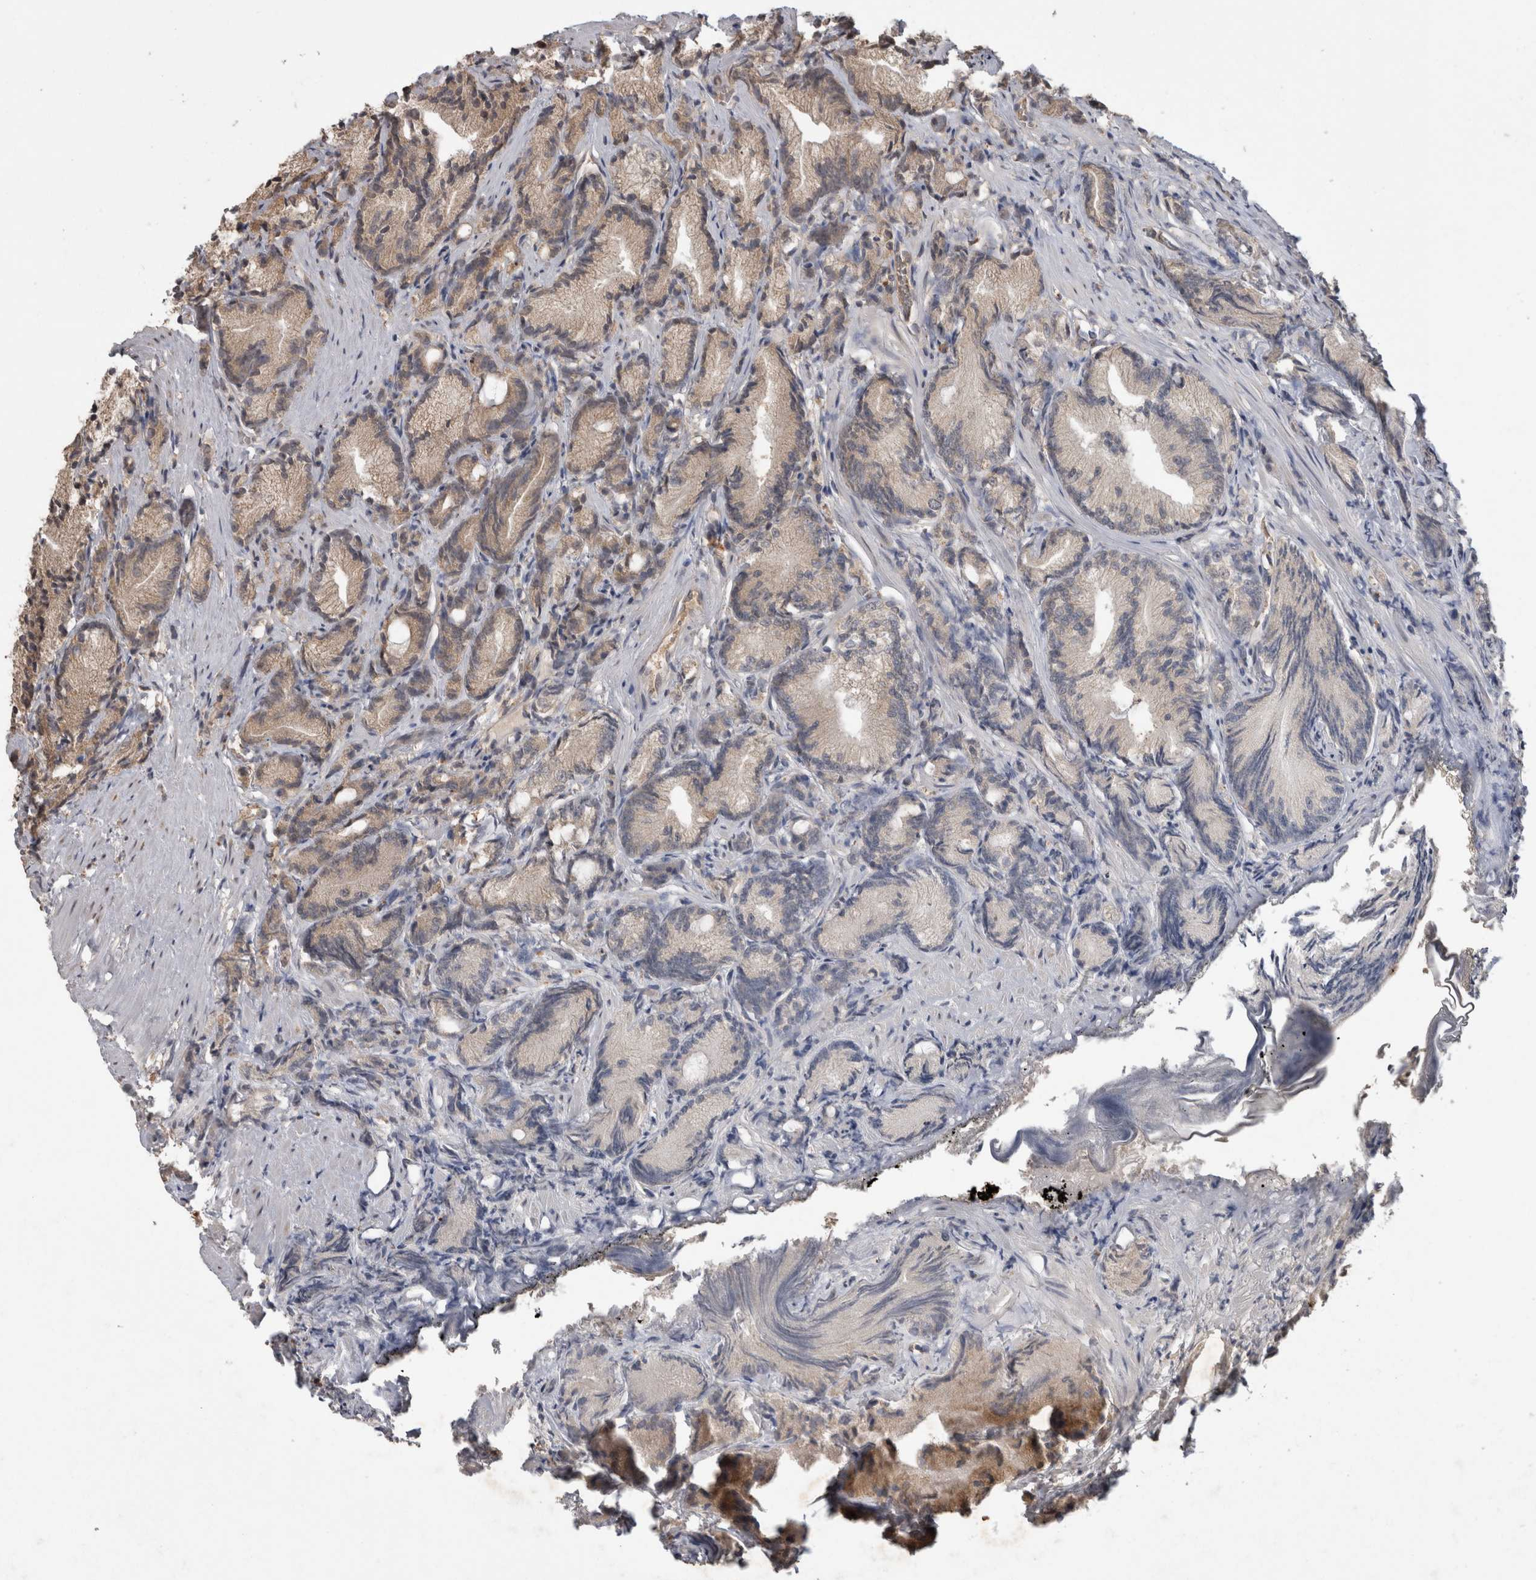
{"staining": {"intensity": "weak", "quantity": "25%-75%", "location": "cytoplasmic/membranous"}, "tissue": "prostate cancer", "cell_type": "Tumor cells", "image_type": "cancer", "snomed": [{"axis": "morphology", "description": "Adenocarcinoma, Low grade"}, {"axis": "topography", "description": "Prostate"}], "caption": "Prostate cancer (low-grade adenocarcinoma) stained with DAB immunohistochemistry (IHC) displays low levels of weak cytoplasmic/membranous positivity in approximately 25%-75% of tumor cells. (DAB IHC with brightfield microscopy, high magnification).", "gene": "ADGRL3", "patient": {"sex": "male", "age": 89}}